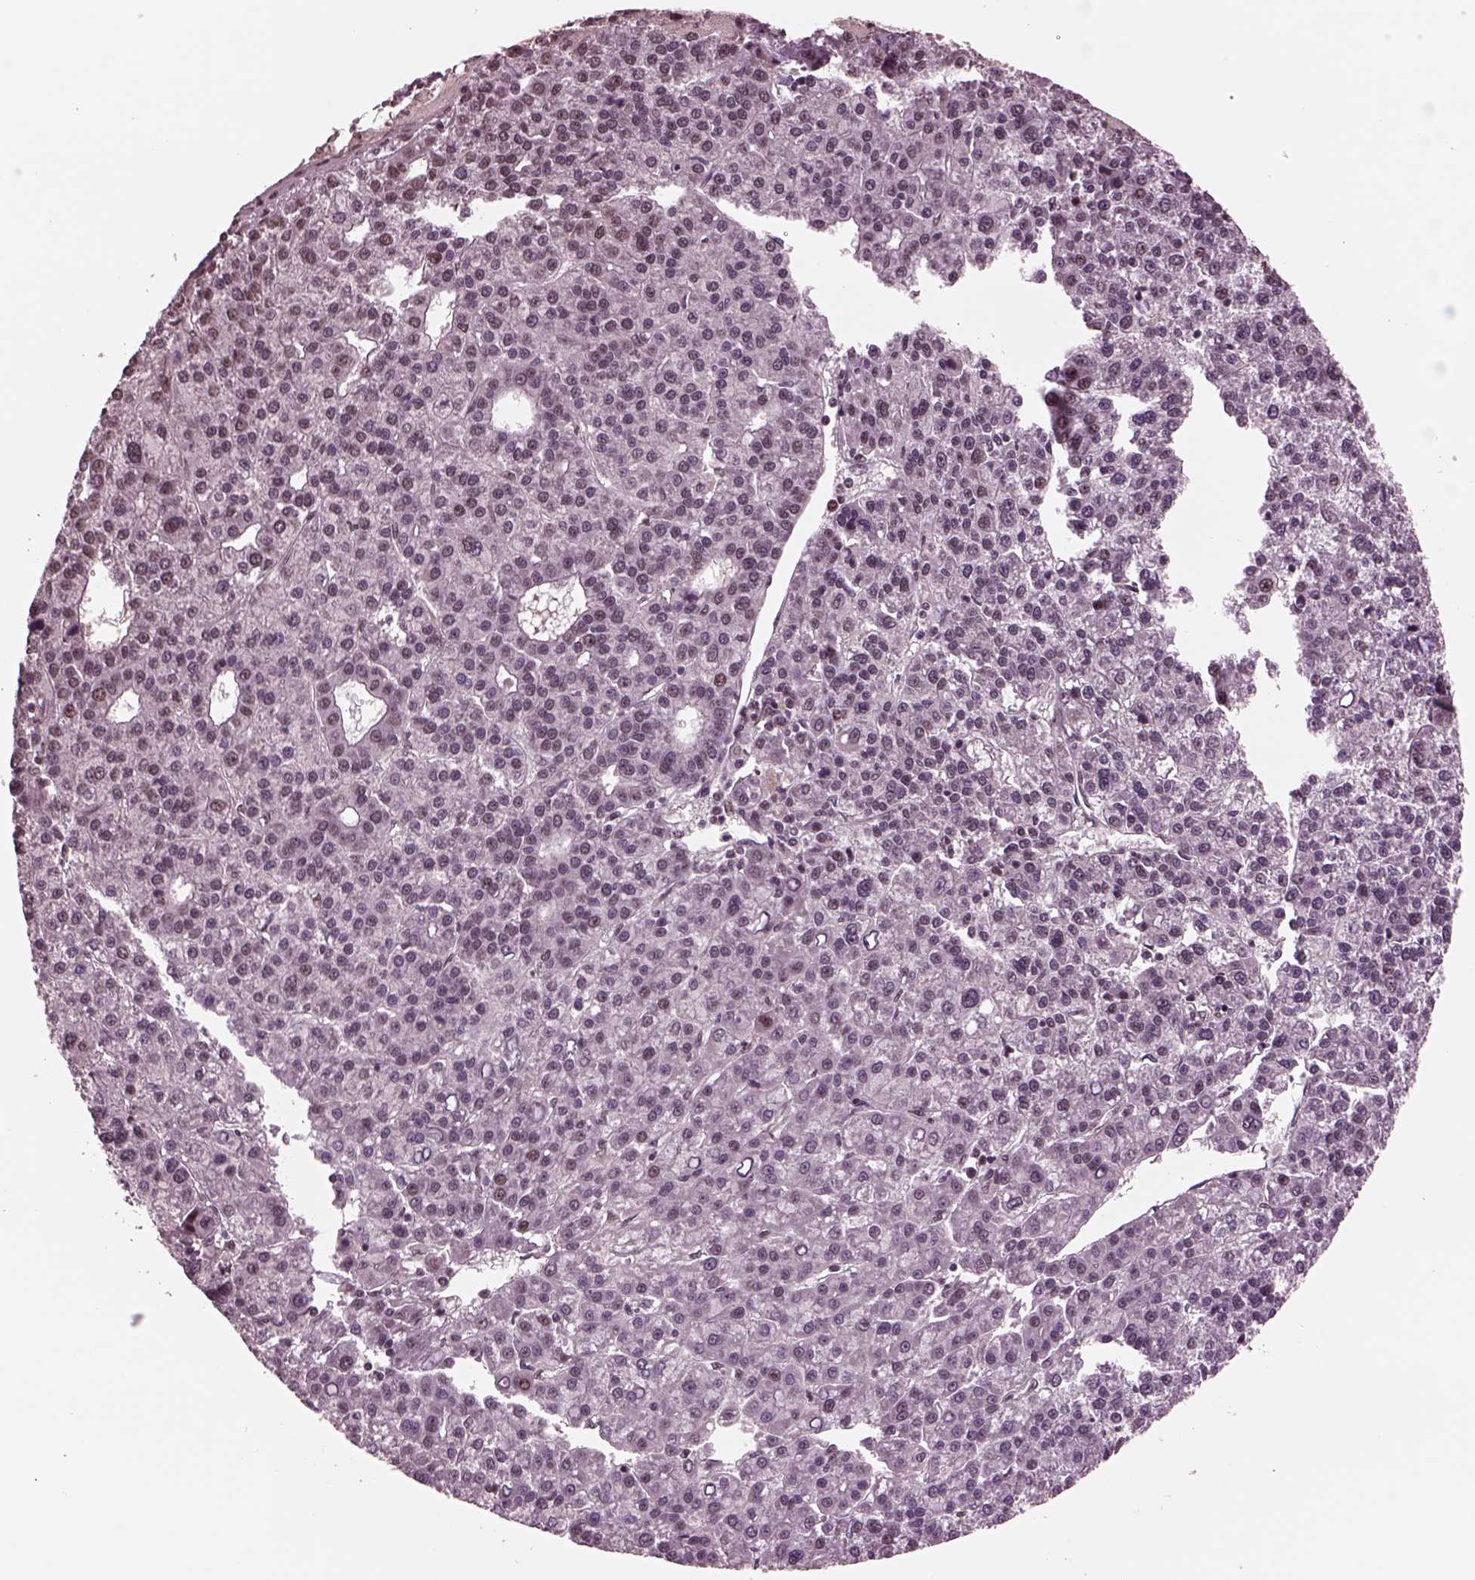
{"staining": {"intensity": "weak", "quantity": "<25%", "location": "nuclear"}, "tissue": "liver cancer", "cell_type": "Tumor cells", "image_type": "cancer", "snomed": [{"axis": "morphology", "description": "Carcinoma, Hepatocellular, NOS"}, {"axis": "topography", "description": "Liver"}], "caption": "High magnification brightfield microscopy of liver cancer stained with DAB (3,3'-diaminobenzidine) (brown) and counterstained with hematoxylin (blue): tumor cells show no significant positivity.", "gene": "NAP1L5", "patient": {"sex": "female", "age": 58}}